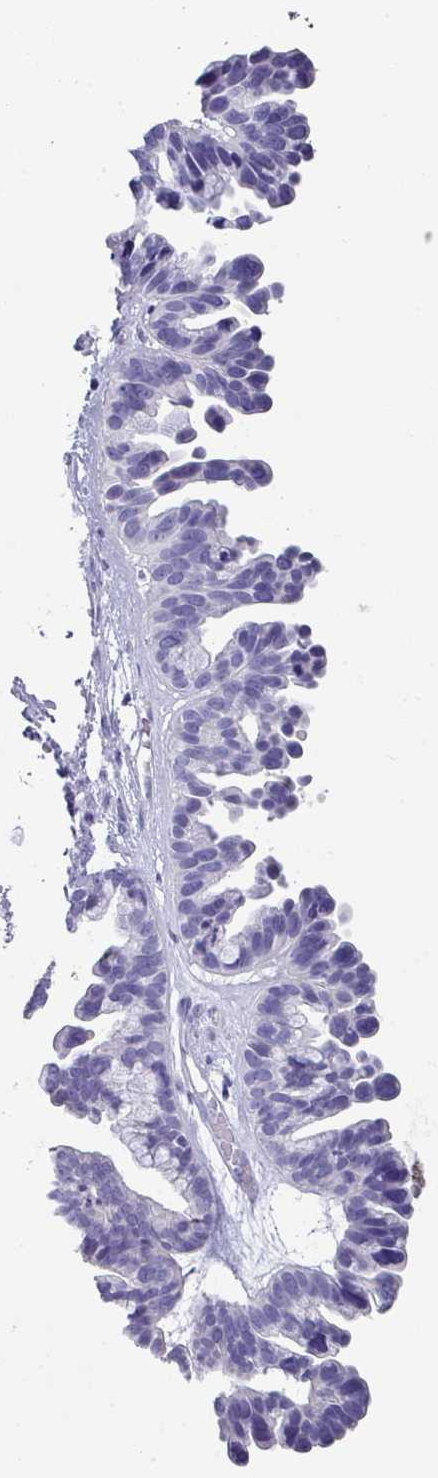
{"staining": {"intensity": "negative", "quantity": "none", "location": "none"}, "tissue": "ovarian cancer", "cell_type": "Tumor cells", "image_type": "cancer", "snomed": [{"axis": "morphology", "description": "Cystadenocarcinoma, serous, NOS"}, {"axis": "topography", "description": "Ovary"}], "caption": "This is an immunohistochemistry histopathology image of ovarian cancer (serous cystadenocarcinoma). There is no staining in tumor cells.", "gene": "PEX10", "patient": {"sex": "female", "age": 56}}